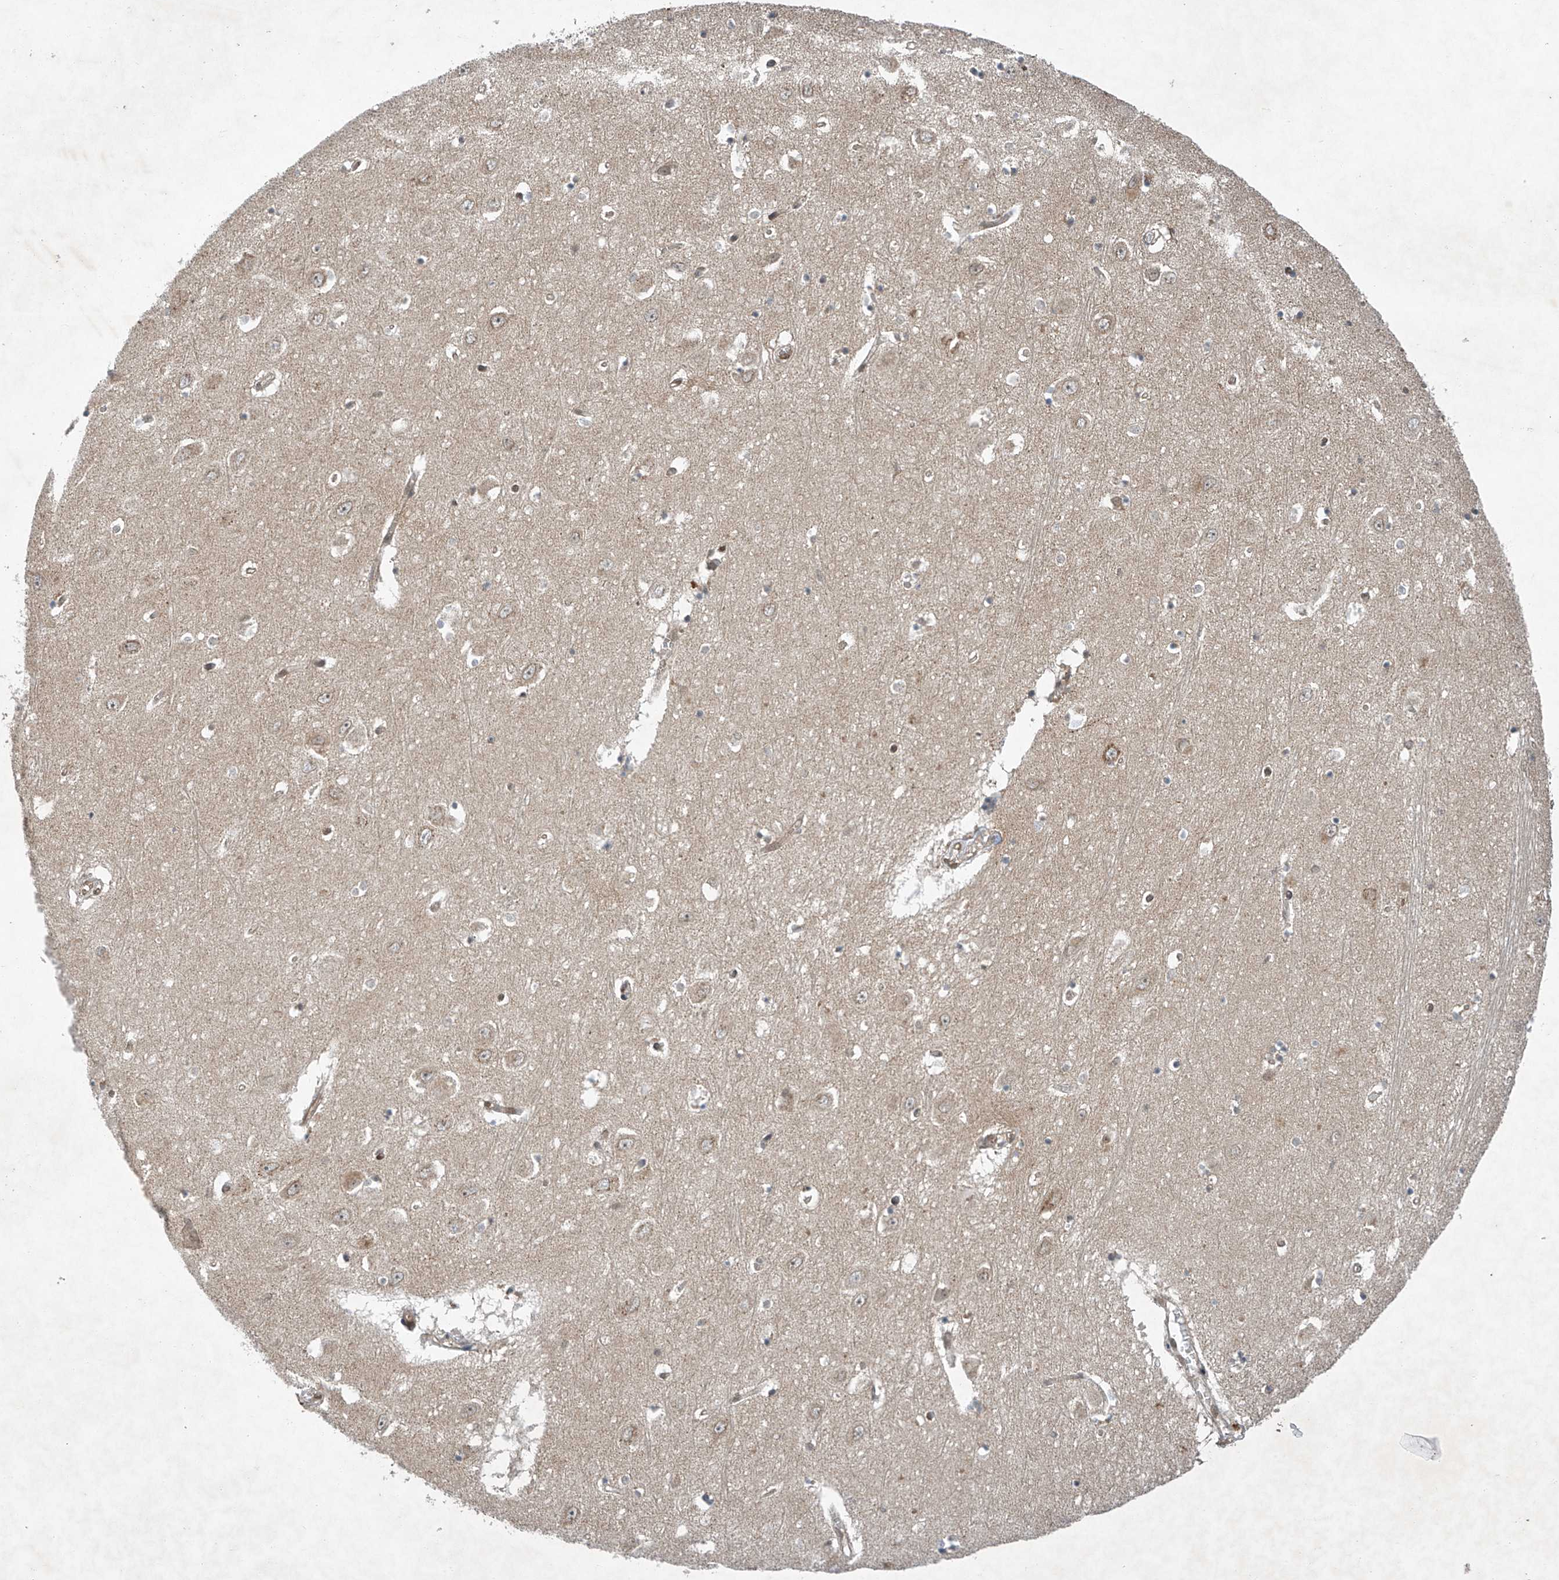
{"staining": {"intensity": "moderate", "quantity": "<25%", "location": "cytoplasmic/membranous"}, "tissue": "hippocampus", "cell_type": "Glial cells", "image_type": "normal", "snomed": [{"axis": "morphology", "description": "Normal tissue, NOS"}, {"axis": "topography", "description": "Hippocampus"}], "caption": "This is a micrograph of immunohistochemistry staining of benign hippocampus, which shows moderate staining in the cytoplasmic/membranous of glial cells.", "gene": "TAF8", "patient": {"sex": "female", "age": 64}}